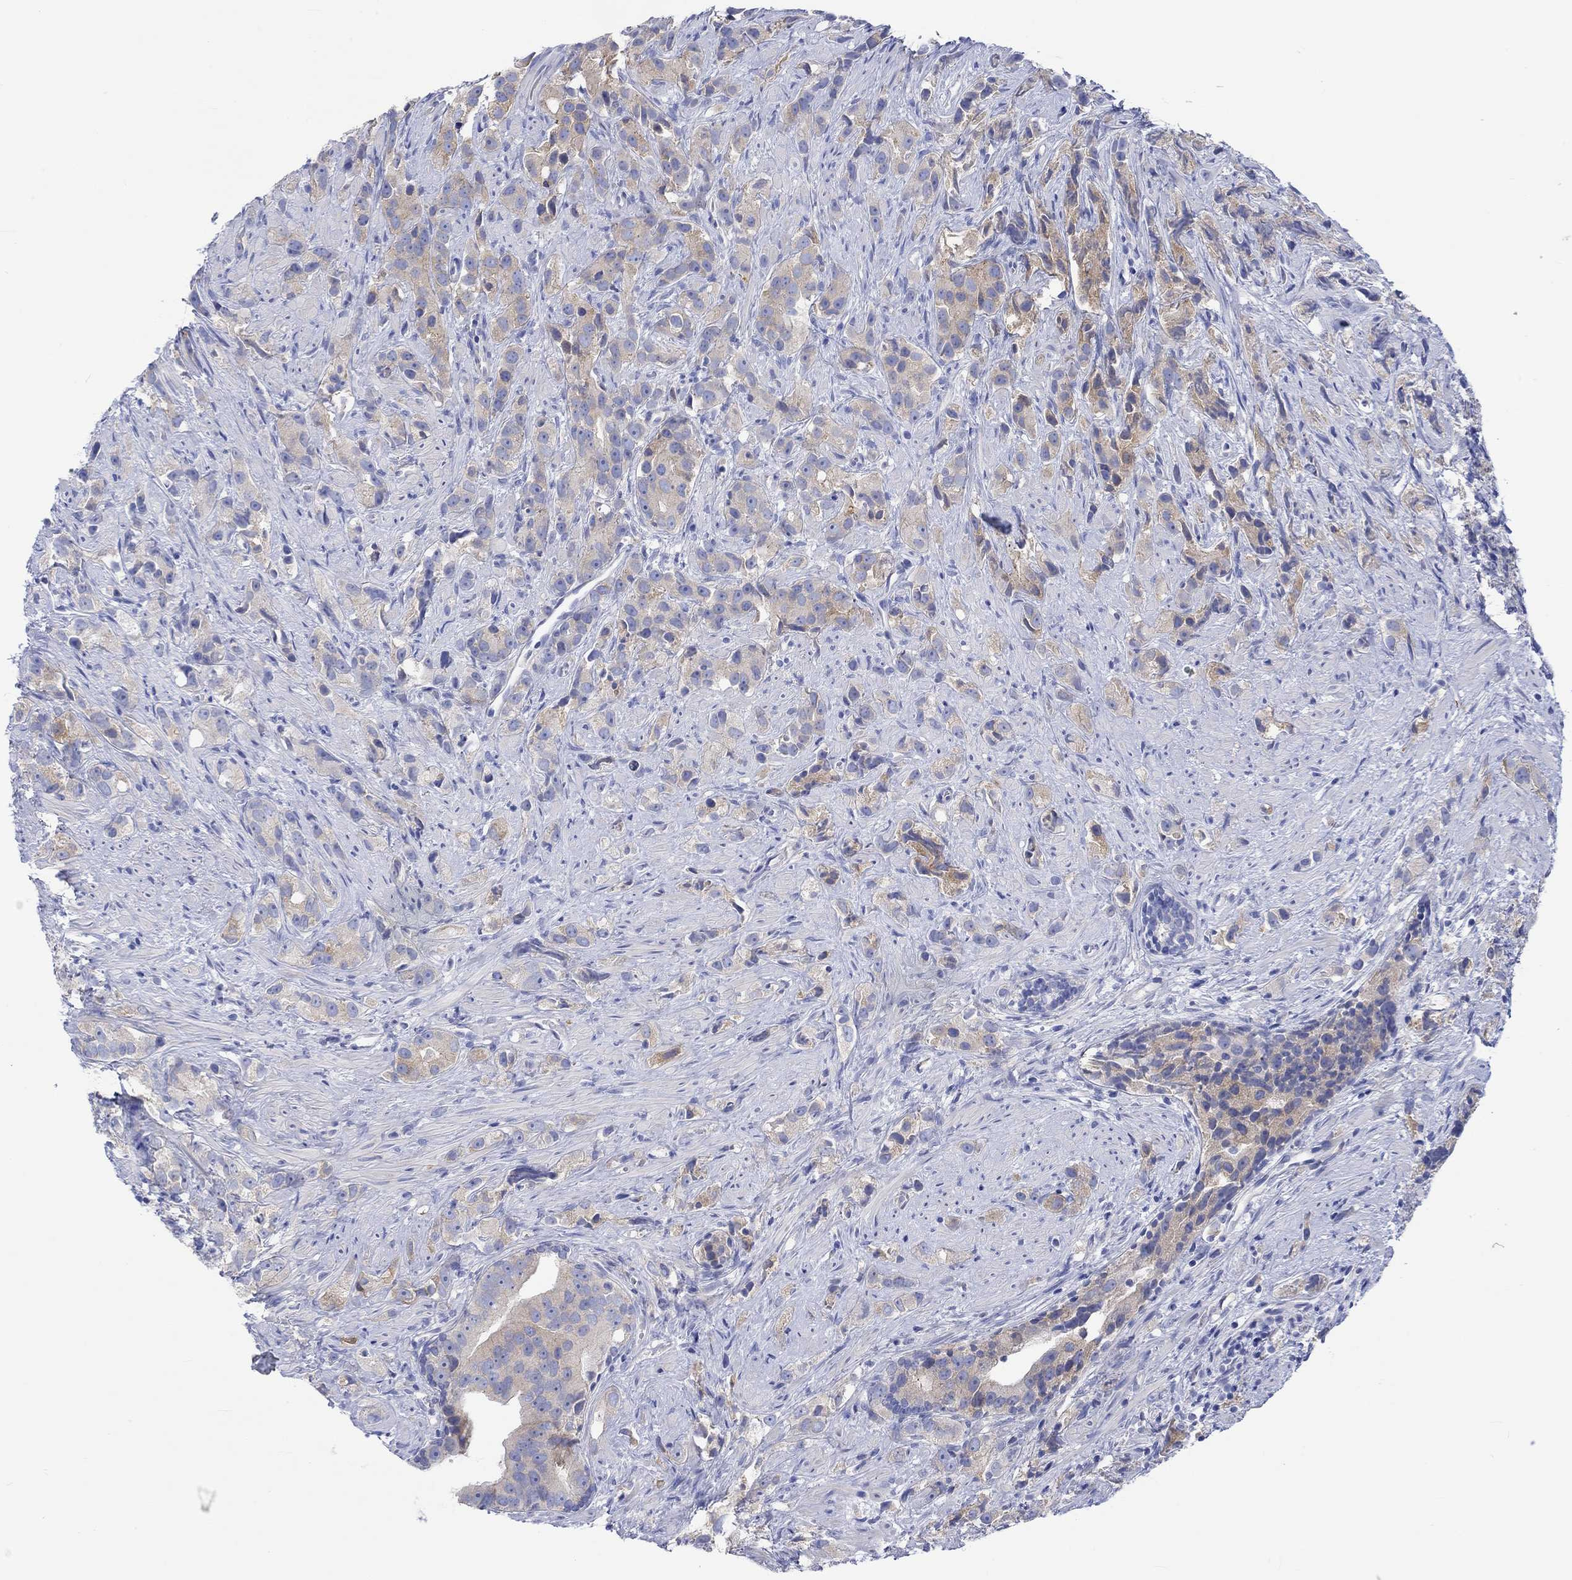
{"staining": {"intensity": "weak", "quantity": "25%-75%", "location": "cytoplasmic/membranous"}, "tissue": "prostate cancer", "cell_type": "Tumor cells", "image_type": "cancer", "snomed": [{"axis": "morphology", "description": "Adenocarcinoma, High grade"}, {"axis": "topography", "description": "Prostate"}], "caption": "Protein expression analysis of prostate cancer (adenocarcinoma (high-grade)) exhibits weak cytoplasmic/membranous positivity in approximately 25%-75% of tumor cells.", "gene": "REEP6", "patient": {"sex": "male", "age": 90}}